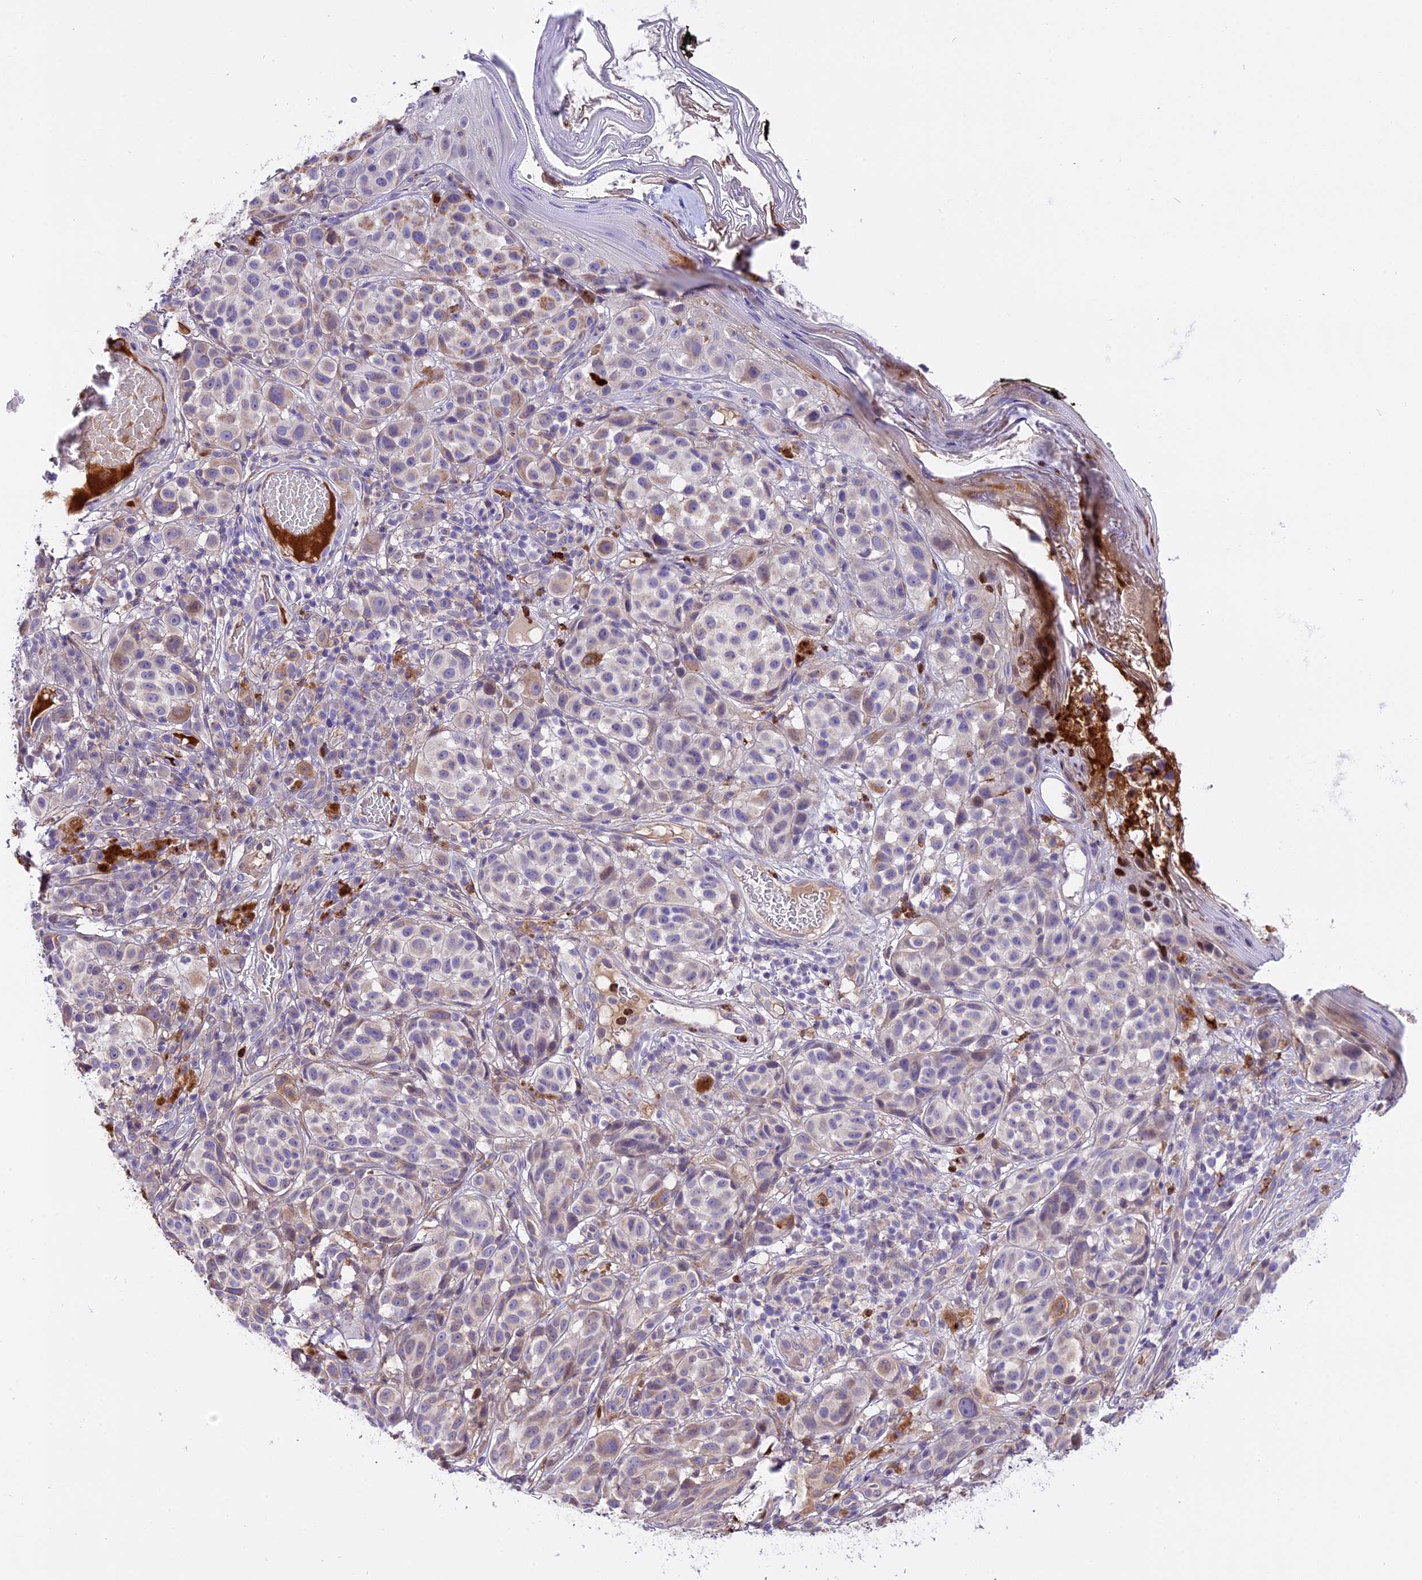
{"staining": {"intensity": "moderate", "quantity": "<25%", "location": "cytoplasmic/membranous"}, "tissue": "melanoma", "cell_type": "Tumor cells", "image_type": "cancer", "snomed": [{"axis": "morphology", "description": "Malignant melanoma, NOS"}, {"axis": "topography", "description": "Skin"}], "caption": "This is a micrograph of IHC staining of melanoma, which shows moderate positivity in the cytoplasmic/membranous of tumor cells.", "gene": "MAP3K7CL", "patient": {"sex": "male", "age": 38}}